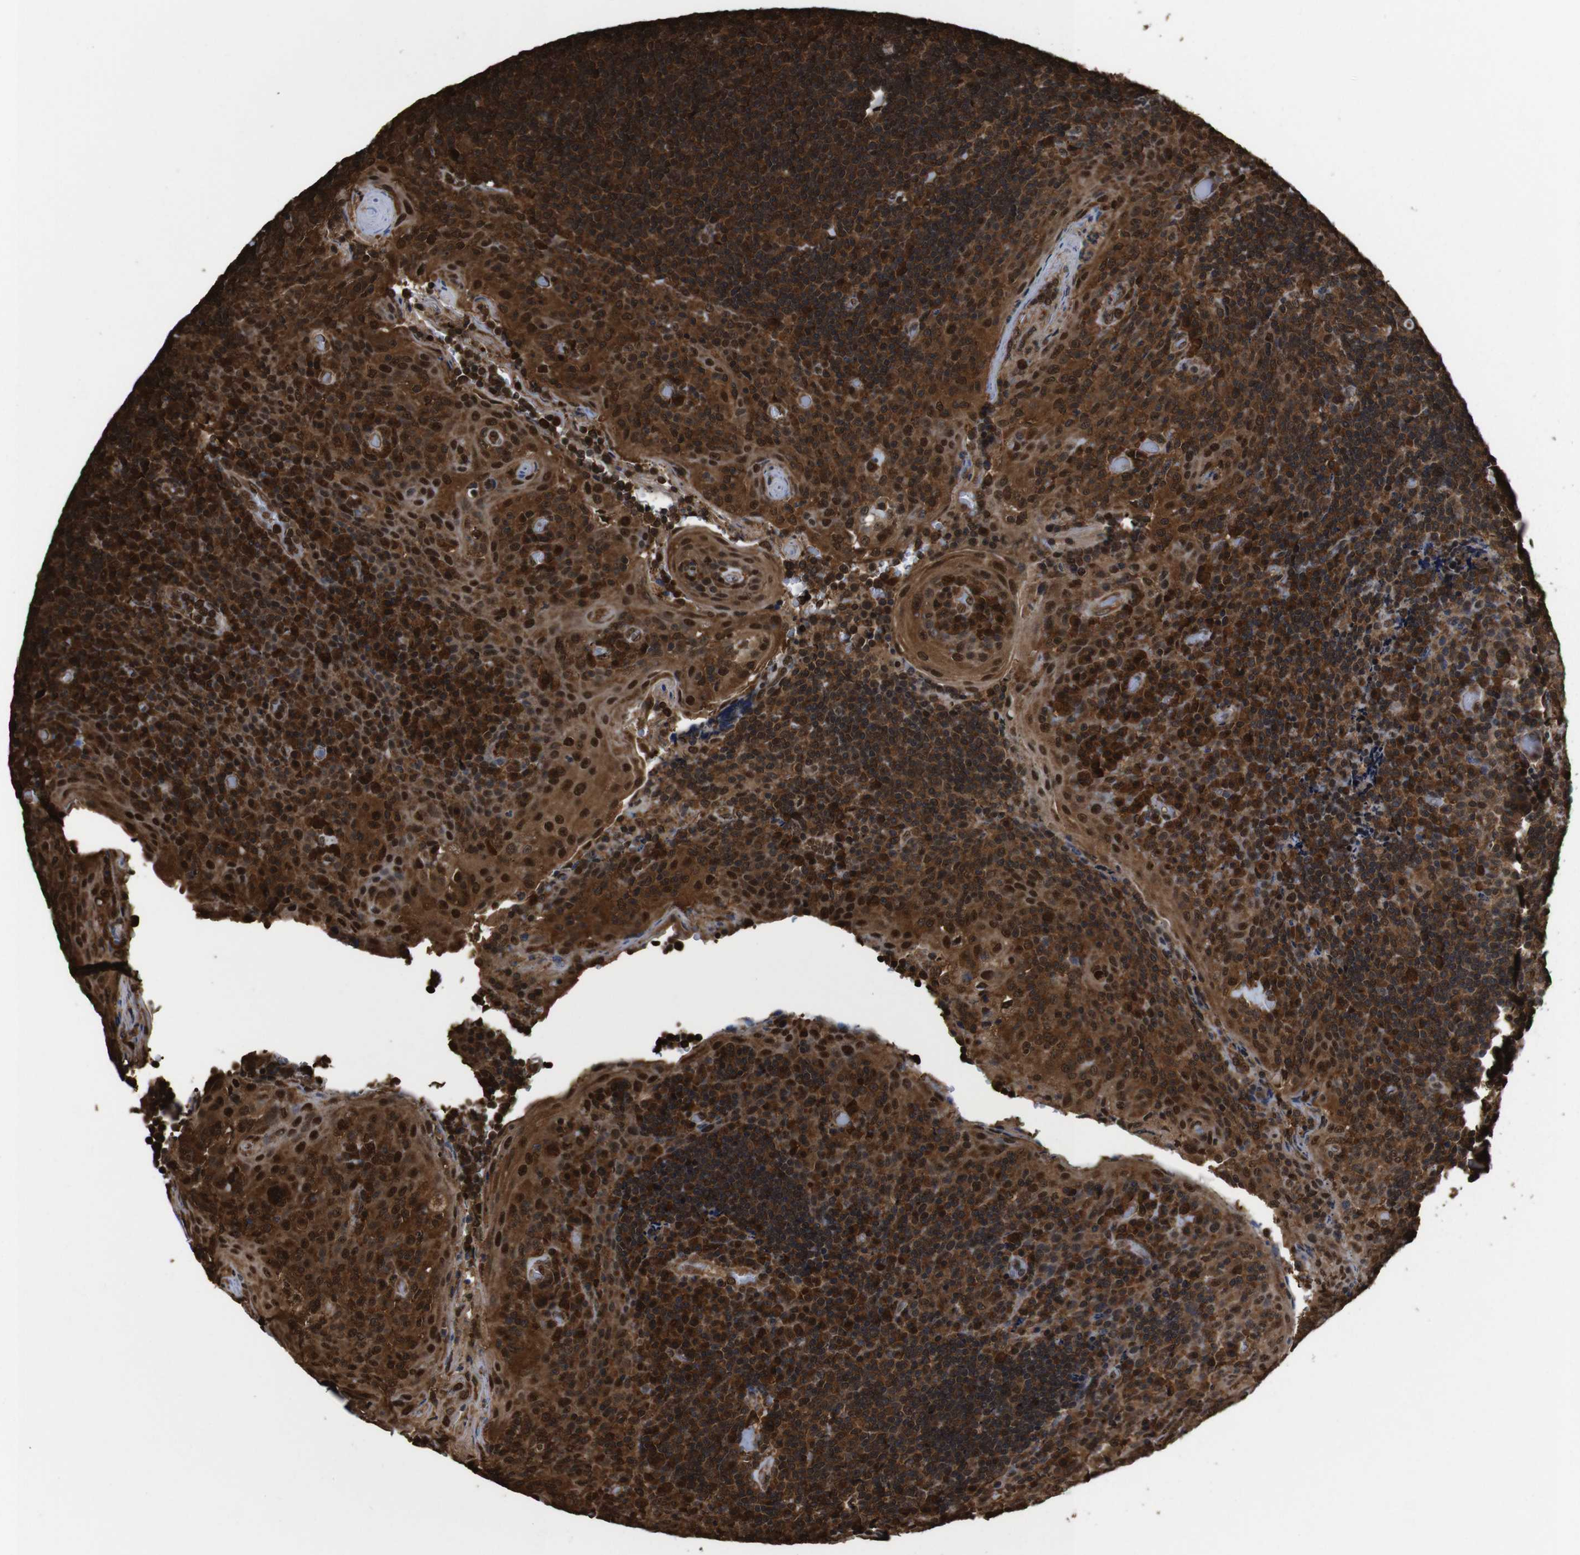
{"staining": {"intensity": "strong", "quantity": ">75%", "location": "cytoplasmic/membranous,nuclear"}, "tissue": "tonsil", "cell_type": "Germinal center cells", "image_type": "normal", "snomed": [{"axis": "morphology", "description": "Normal tissue, NOS"}, {"axis": "topography", "description": "Tonsil"}], "caption": "Approximately >75% of germinal center cells in normal tonsil exhibit strong cytoplasmic/membranous,nuclear protein staining as visualized by brown immunohistochemical staining.", "gene": "VCP", "patient": {"sex": "male", "age": 17}}